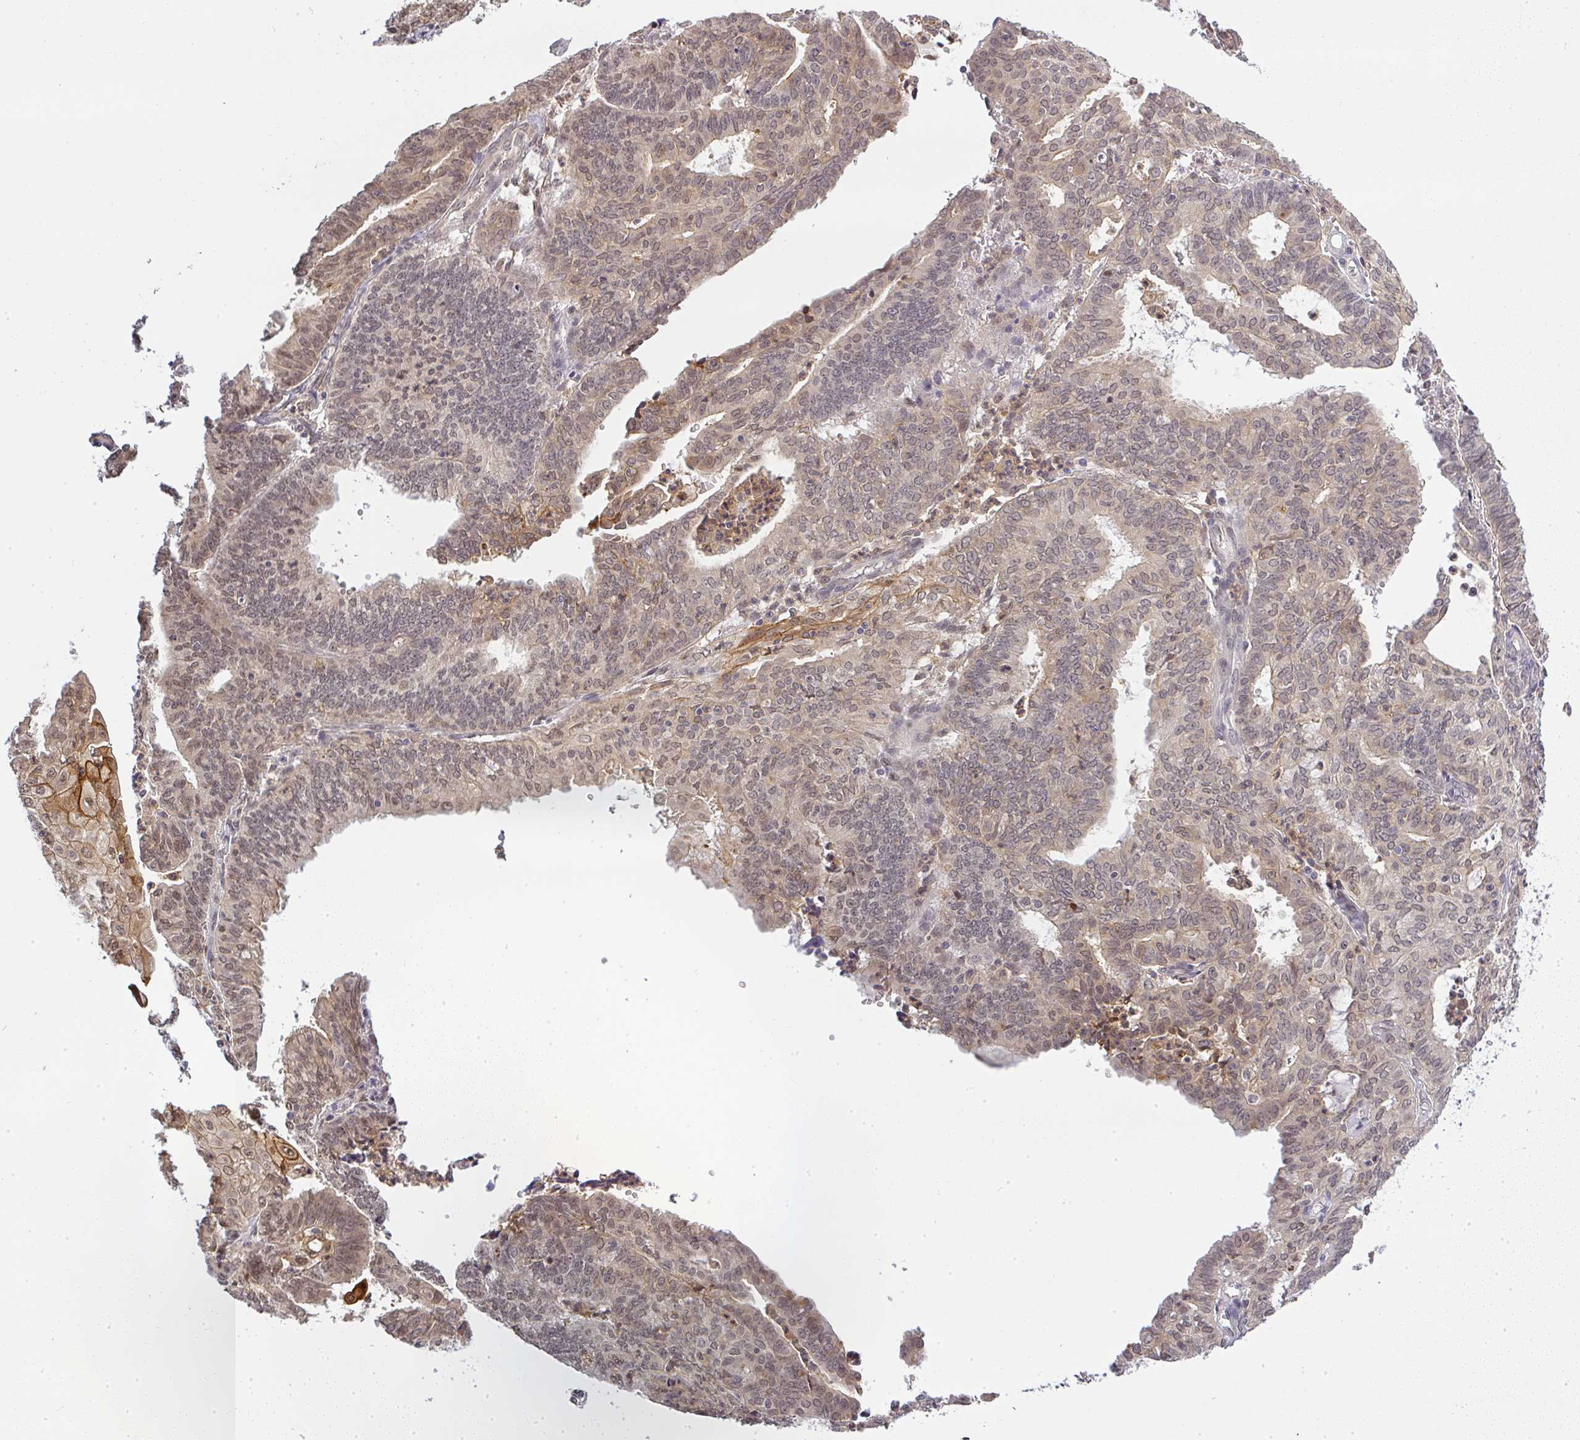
{"staining": {"intensity": "moderate", "quantity": ">75%", "location": "cytoplasmic/membranous,nuclear"}, "tissue": "endometrial cancer", "cell_type": "Tumor cells", "image_type": "cancer", "snomed": [{"axis": "morphology", "description": "Adenocarcinoma, NOS"}, {"axis": "topography", "description": "Endometrium"}], "caption": "Adenocarcinoma (endometrial) stained with DAB immunohistochemistry (IHC) shows medium levels of moderate cytoplasmic/membranous and nuclear expression in about >75% of tumor cells.", "gene": "FAM153A", "patient": {"sex": "female", "age": 61}}